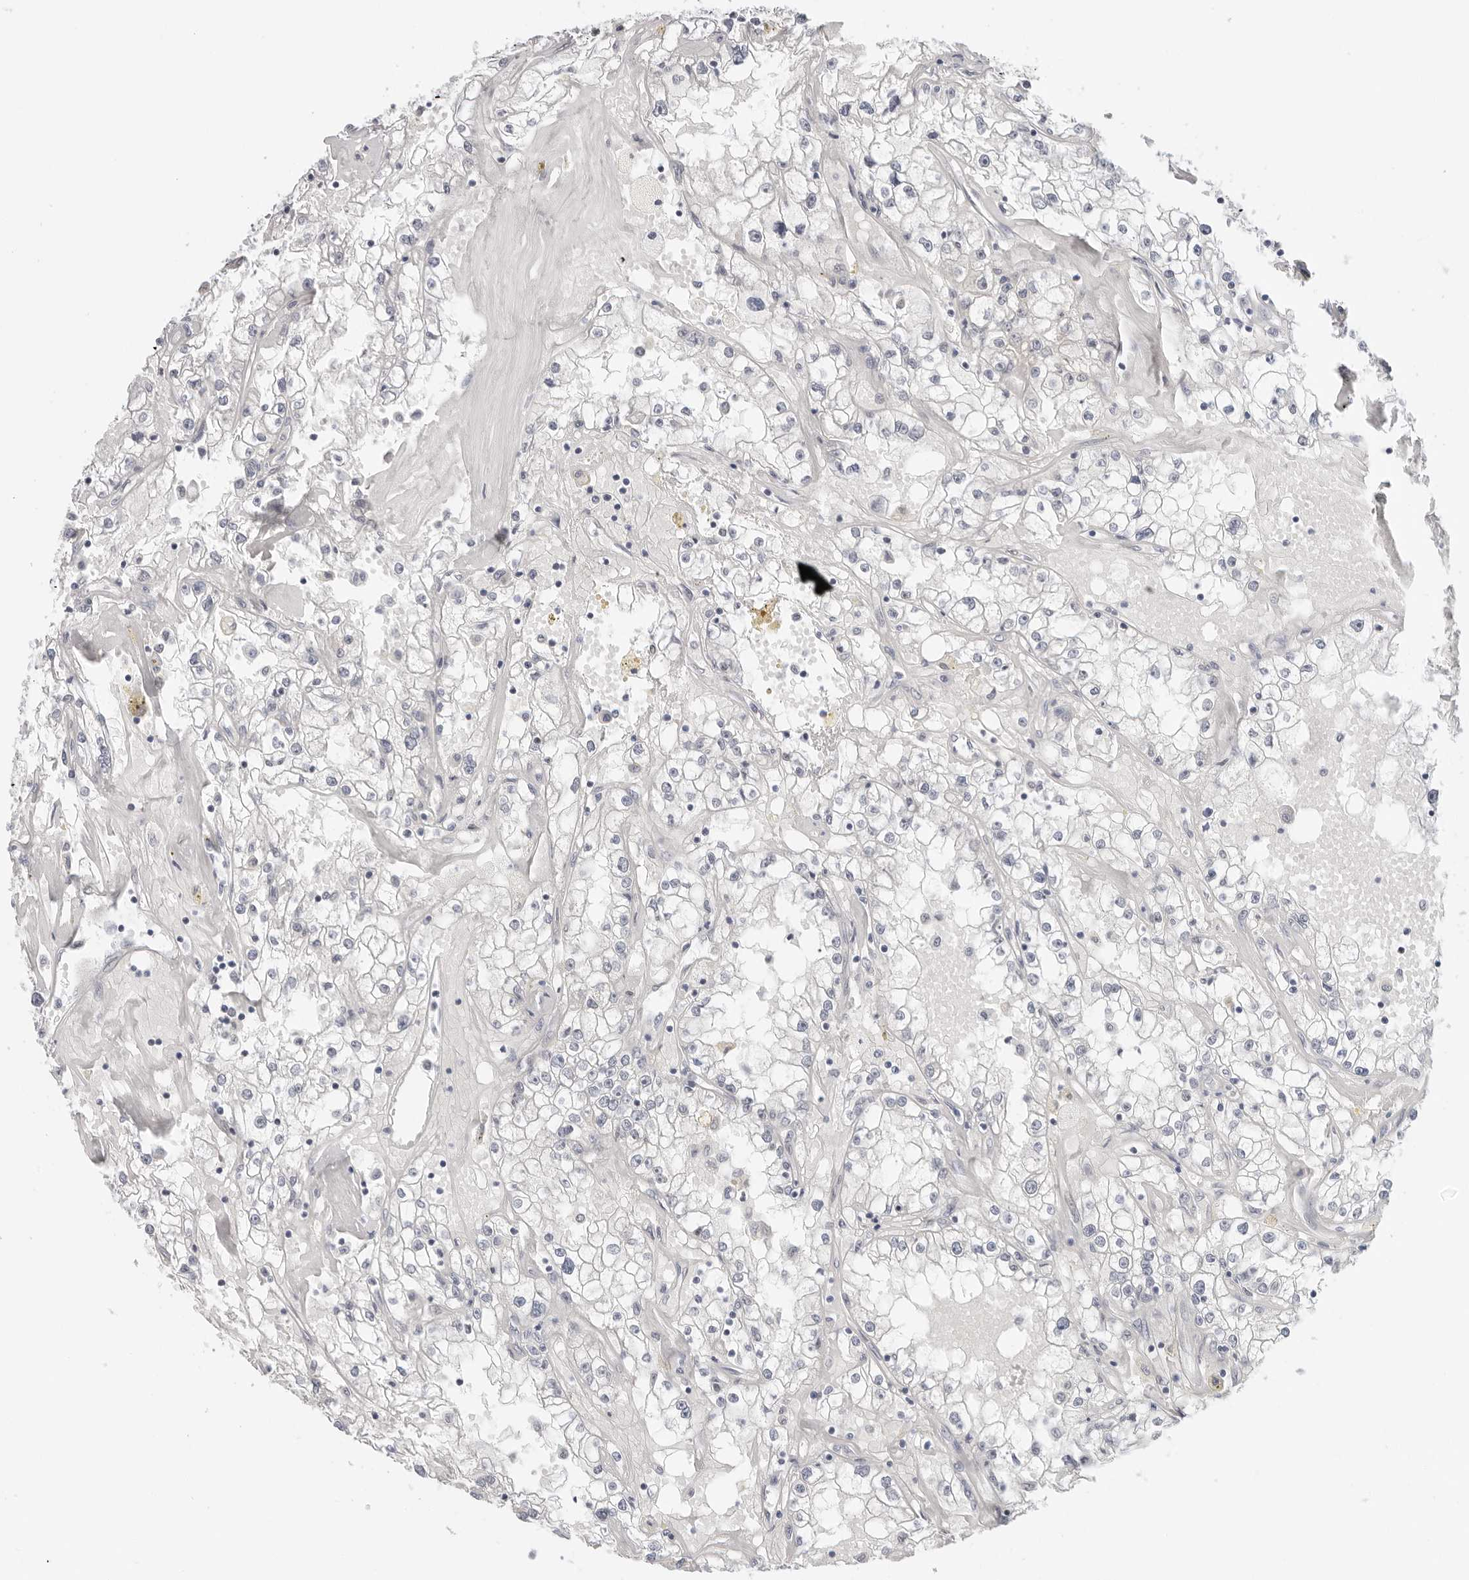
{"staining": {"intensity": "negative", "quantity": "none", "location": "none"}, "tissue": "renal cancer", "cell_type": "Tumor cells", "image_type": "cancer", "snomed": [{"axis": "morphology", "description": "Adenocarcinoma, NOS"}, {"axis": "topography", "description": "Kidney"}], "caption": "The photomicrograph displays no staining of tumor cells in renal cancer (adenocarcinoma). (Stains: DAB IHC with hematoxylin counter stain, Microscopy: brightfield microscopy at high magnification).", "gene": "FOXK2", "patient": {"sex": "male", "age": 56}}